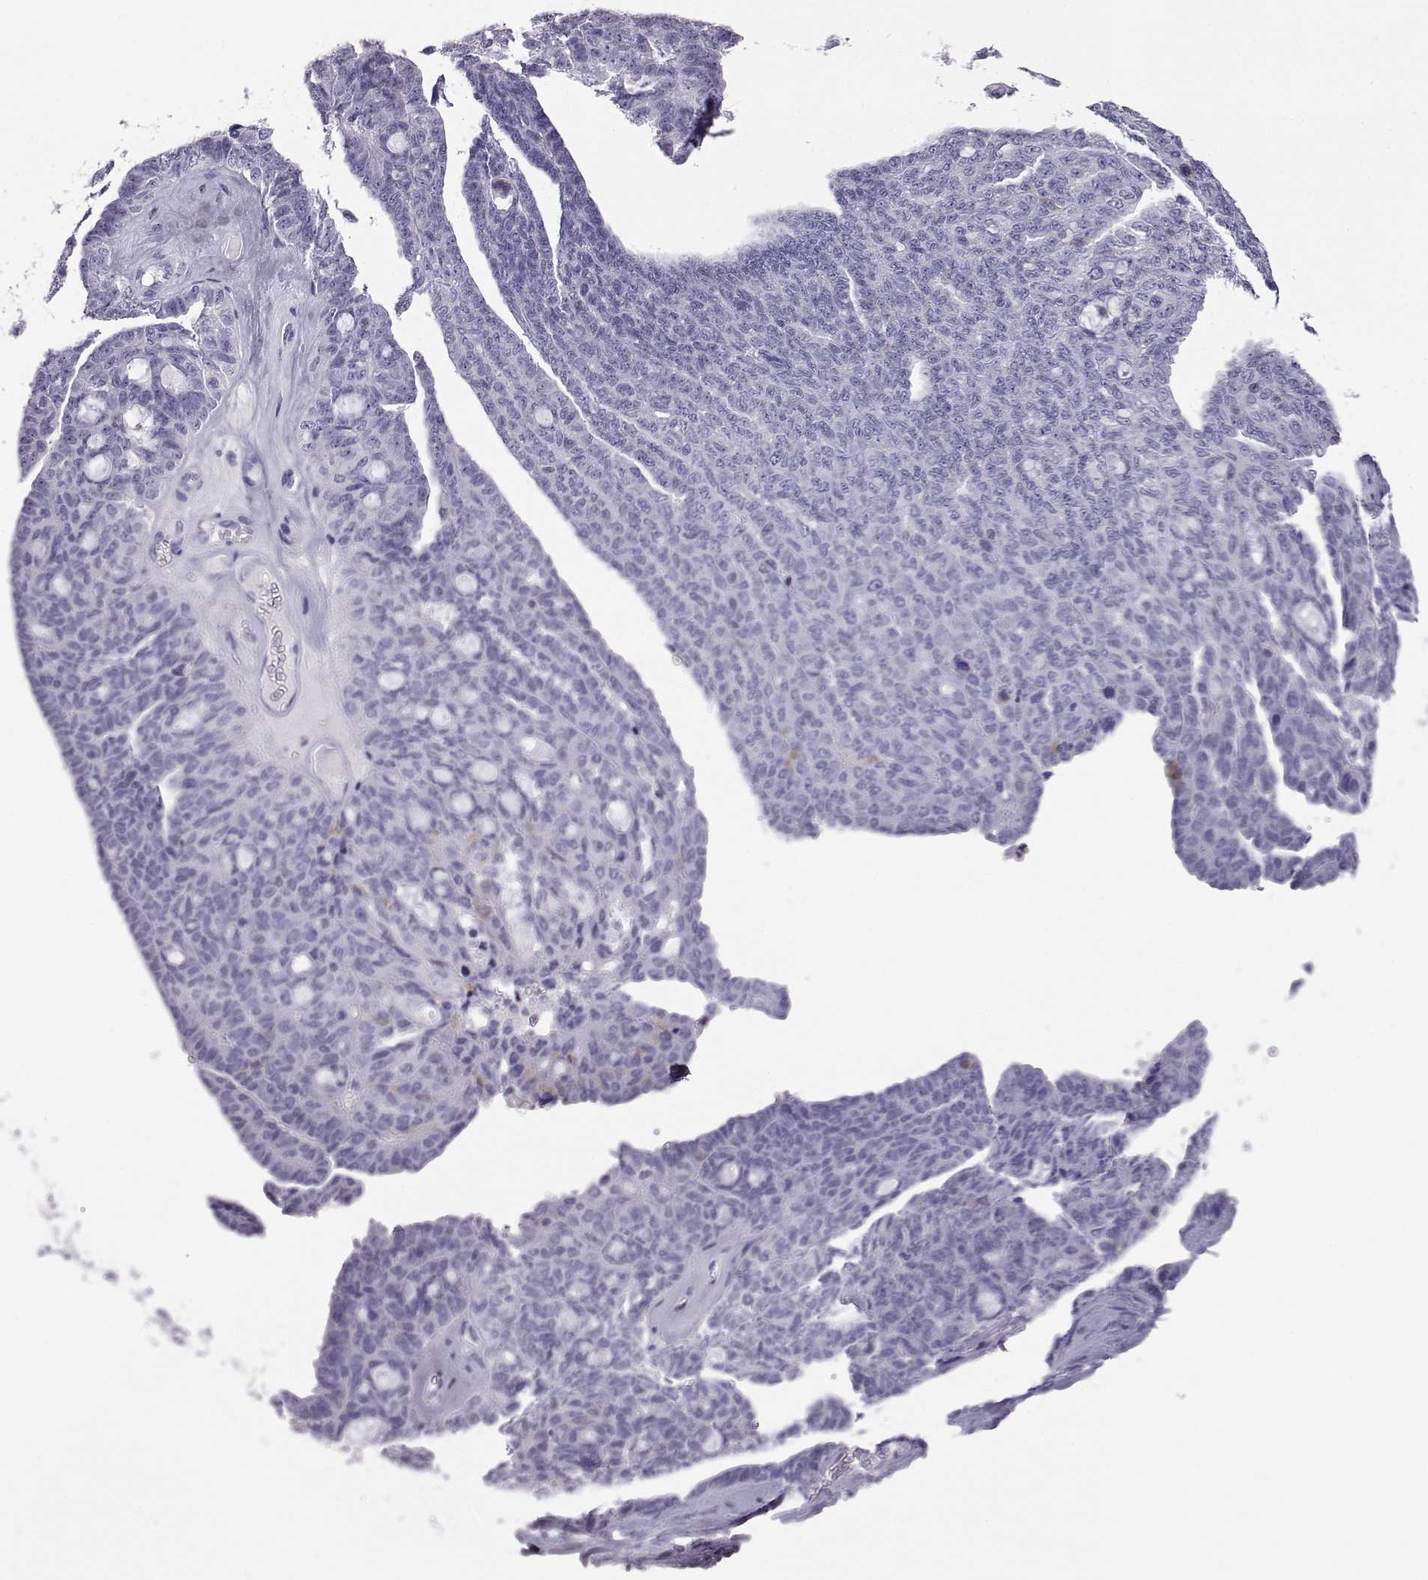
{"staining": {"intensity": "negative", "quantity": "none", "location": "none"}, "tissue": "ovarian cancer", "cell_type": "Tumor cells", "image_type": "cancer", "snomed": [{"axis": "morphology", "description": "Cystadenocarcinoma, serous, NOS"}, {"axis": "topography", "description": "Ovary"}], "caption": "Immunohistochemistry photomicrograph of ovarian cancer (serous cystadenocarcinoma) stained for a protein (brown), which displays no positivity in tumor cells.", "gene": "AKR1B1", "patient": {"sex": "female", "age": 71}}